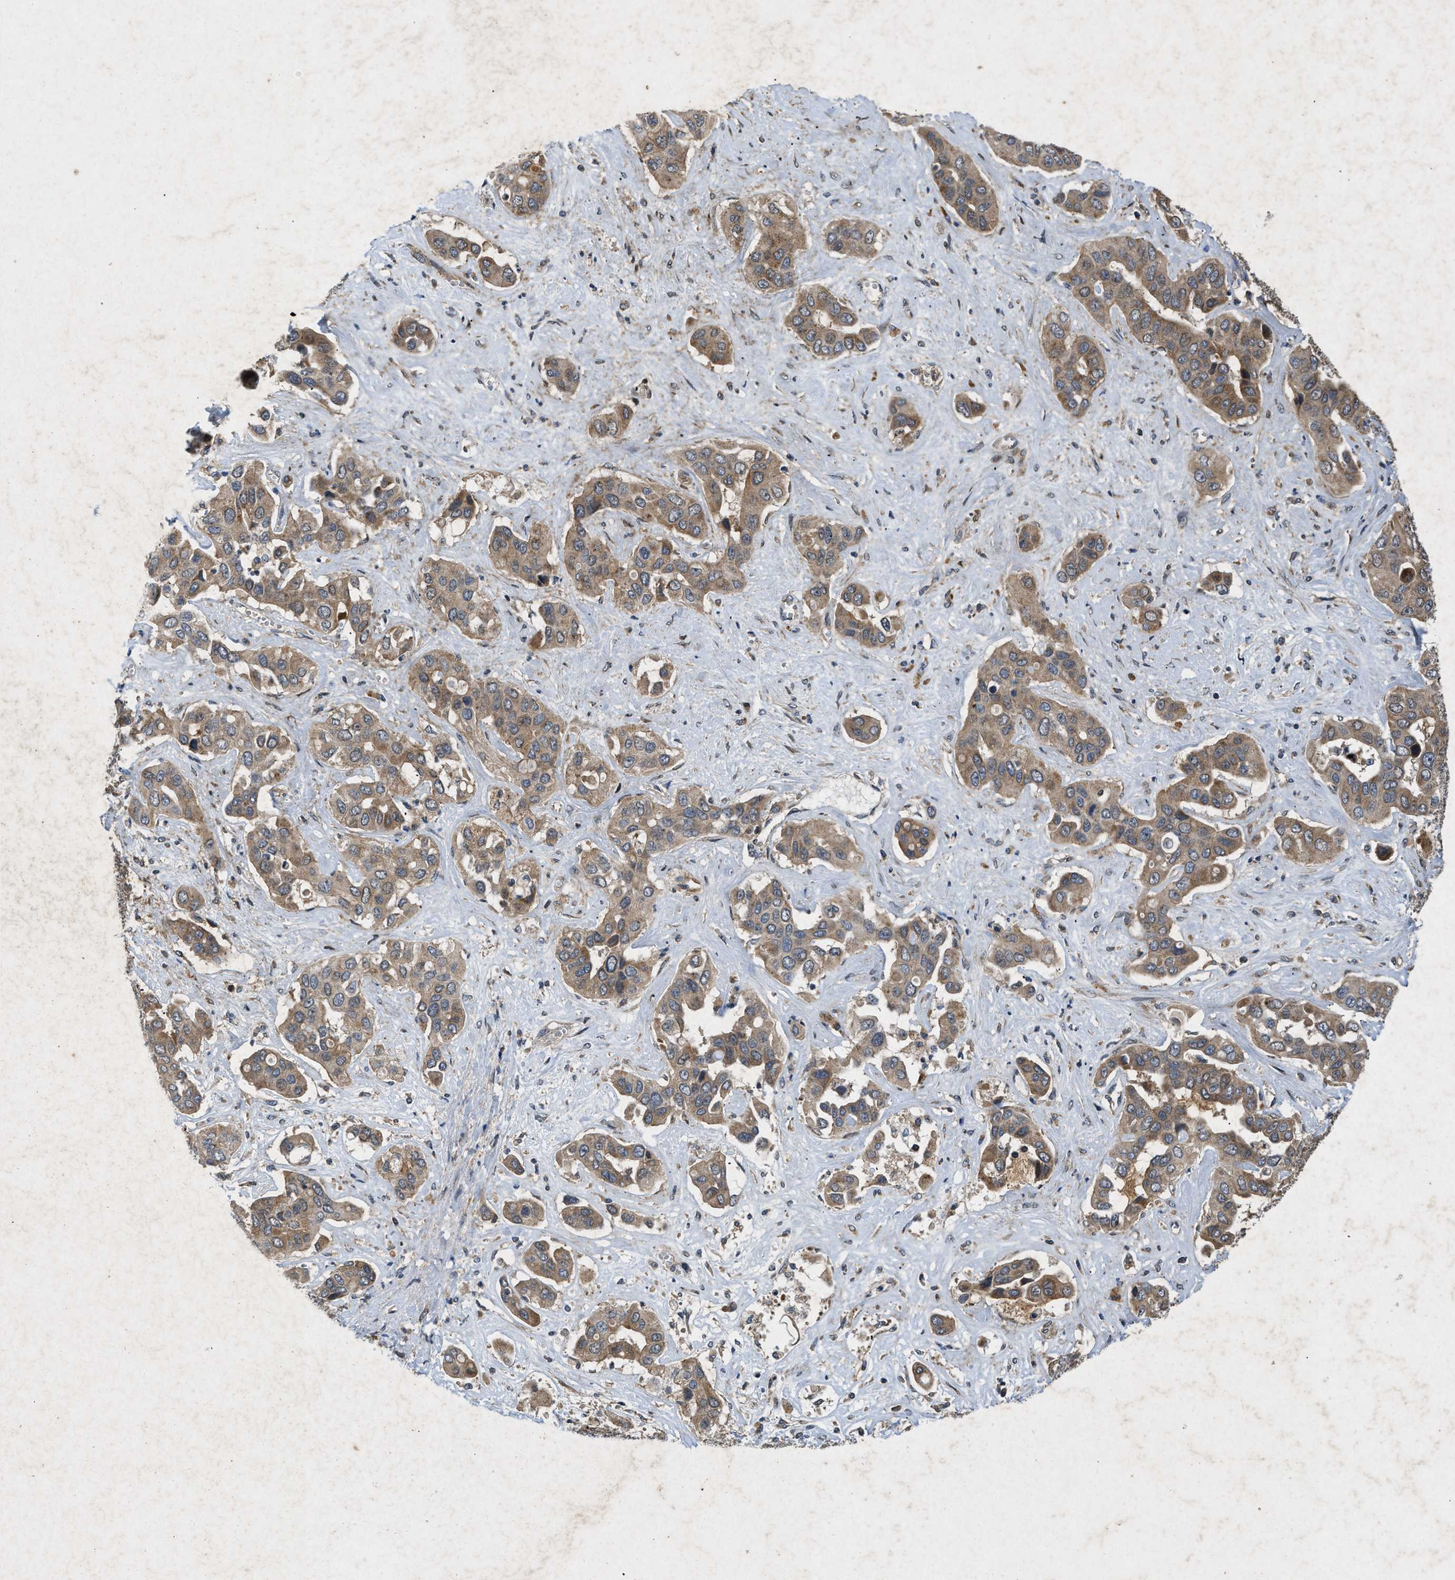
{"staining": {"intensity": "moderate", "quantity": ">75%", "location": "cytoplasmic/membranous"}, "tissue": "liver cancer", "cell_type": "Tumor cells", "image_type": "cancer", "snomed": [{"axis": "morphology", "description": "Cholangiocarcinoma"}, {"axis": "topography", "description": "Liver"}], "caption": "Liver cancer stained with immunohistochemistry displays moderate cytoplasmic/membranous positivity in approximately >75% of tumor cells.", "gene": "PRKG2", "patient": {"sex": "female", "age": 52}}